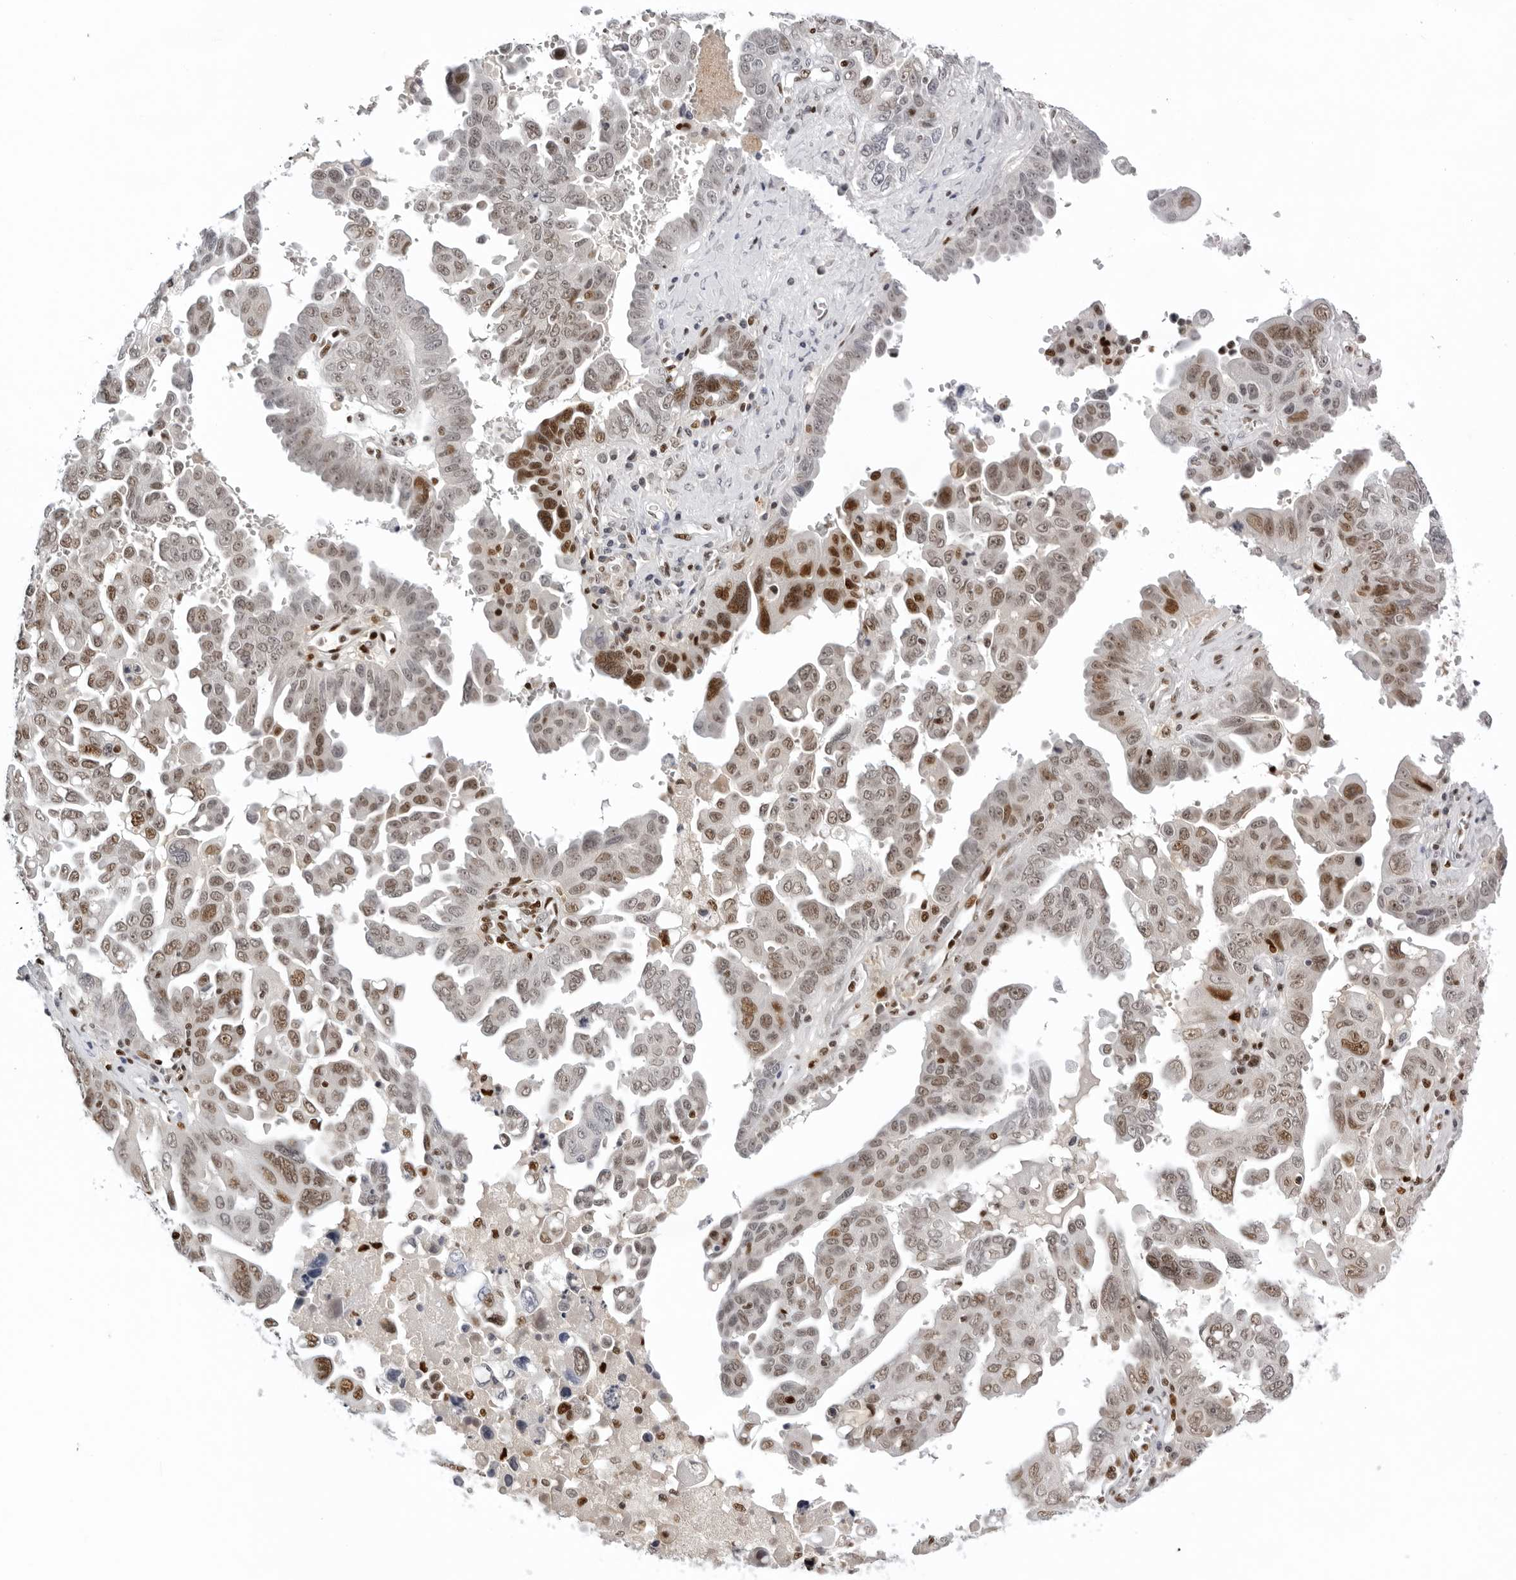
{"staining": {"intensity": "moderate", "quantity": "25%-75%", "location": "nuclear"}, "tissue": "ovarian cancer", "cell_type": "Tumor cells", "image_type": "cancer", "snomed": [{"axis": "morphology", "description": "Carcinoma, endometroid"}, {"axis": "topography", "description": "Ovary"}], "caption": "Immunohistochemical staining of ovarian cancer (endometroid carcinoma) demonstrates medium levels of moderate nuclear staining in about 25%-75% of tumor cells.", "gene": "OGG1", "patient": {"sex": "female", "age": 62}}